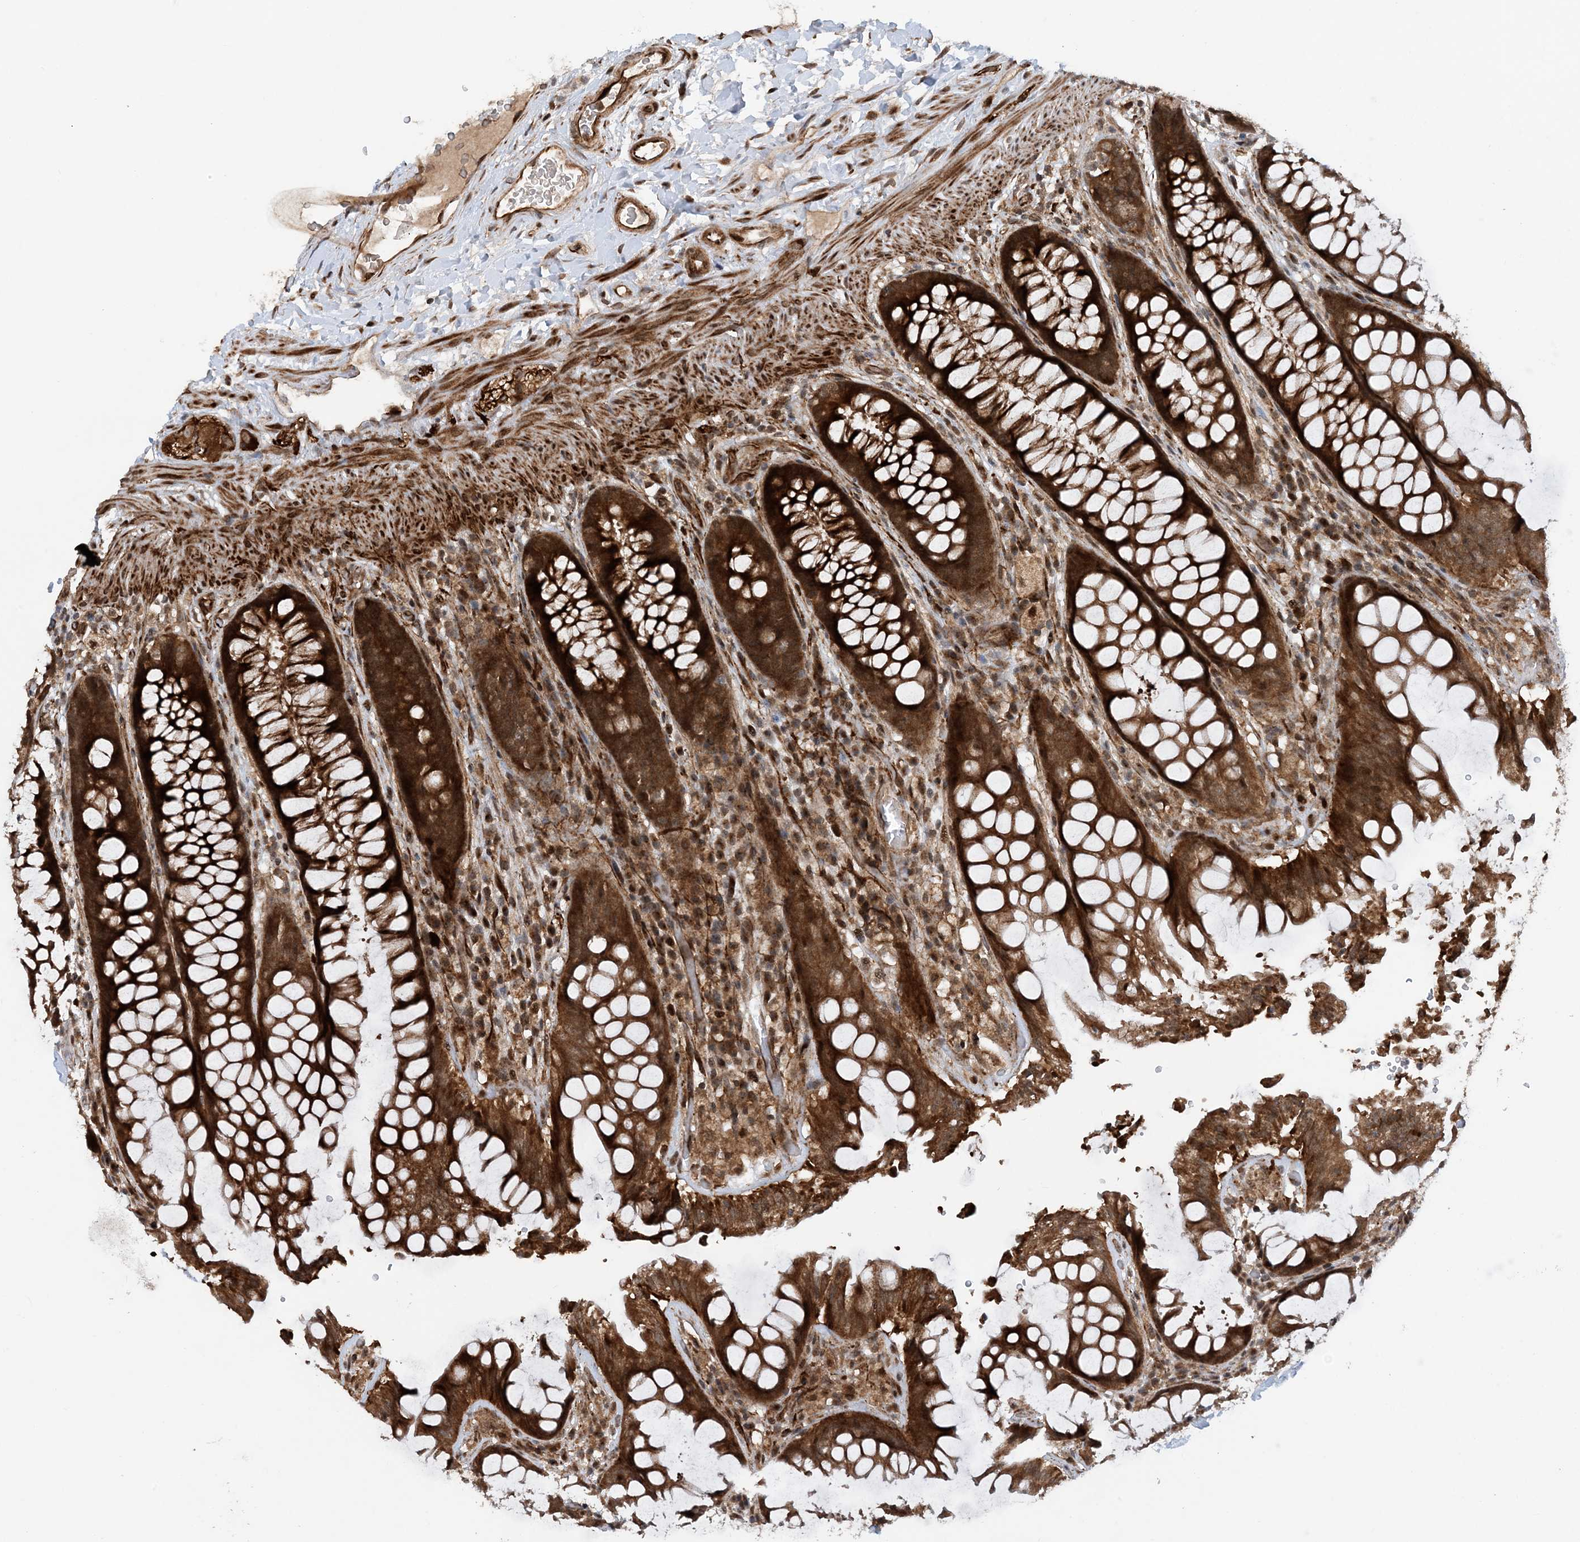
{"staining": {"intensity": "strong", "quantity": ">75%", "location": "cytoplasmic/membranous"}, "tissue": "rectum", "cell_type": "Glandular cells", "image_type": "normal", "snomed": [{"axis": "morphology", "description": "Normal tissue, NOS"}, {"axis": "topography", "description": "Rectum"}], "caption": "Rectum stained with a brown dye shows strong cytoplasmic/membranous positive staining in approximately >75% of glandular cells.", "gene": "HEMK1", "patient": {"sex": "female", "age": 46}}